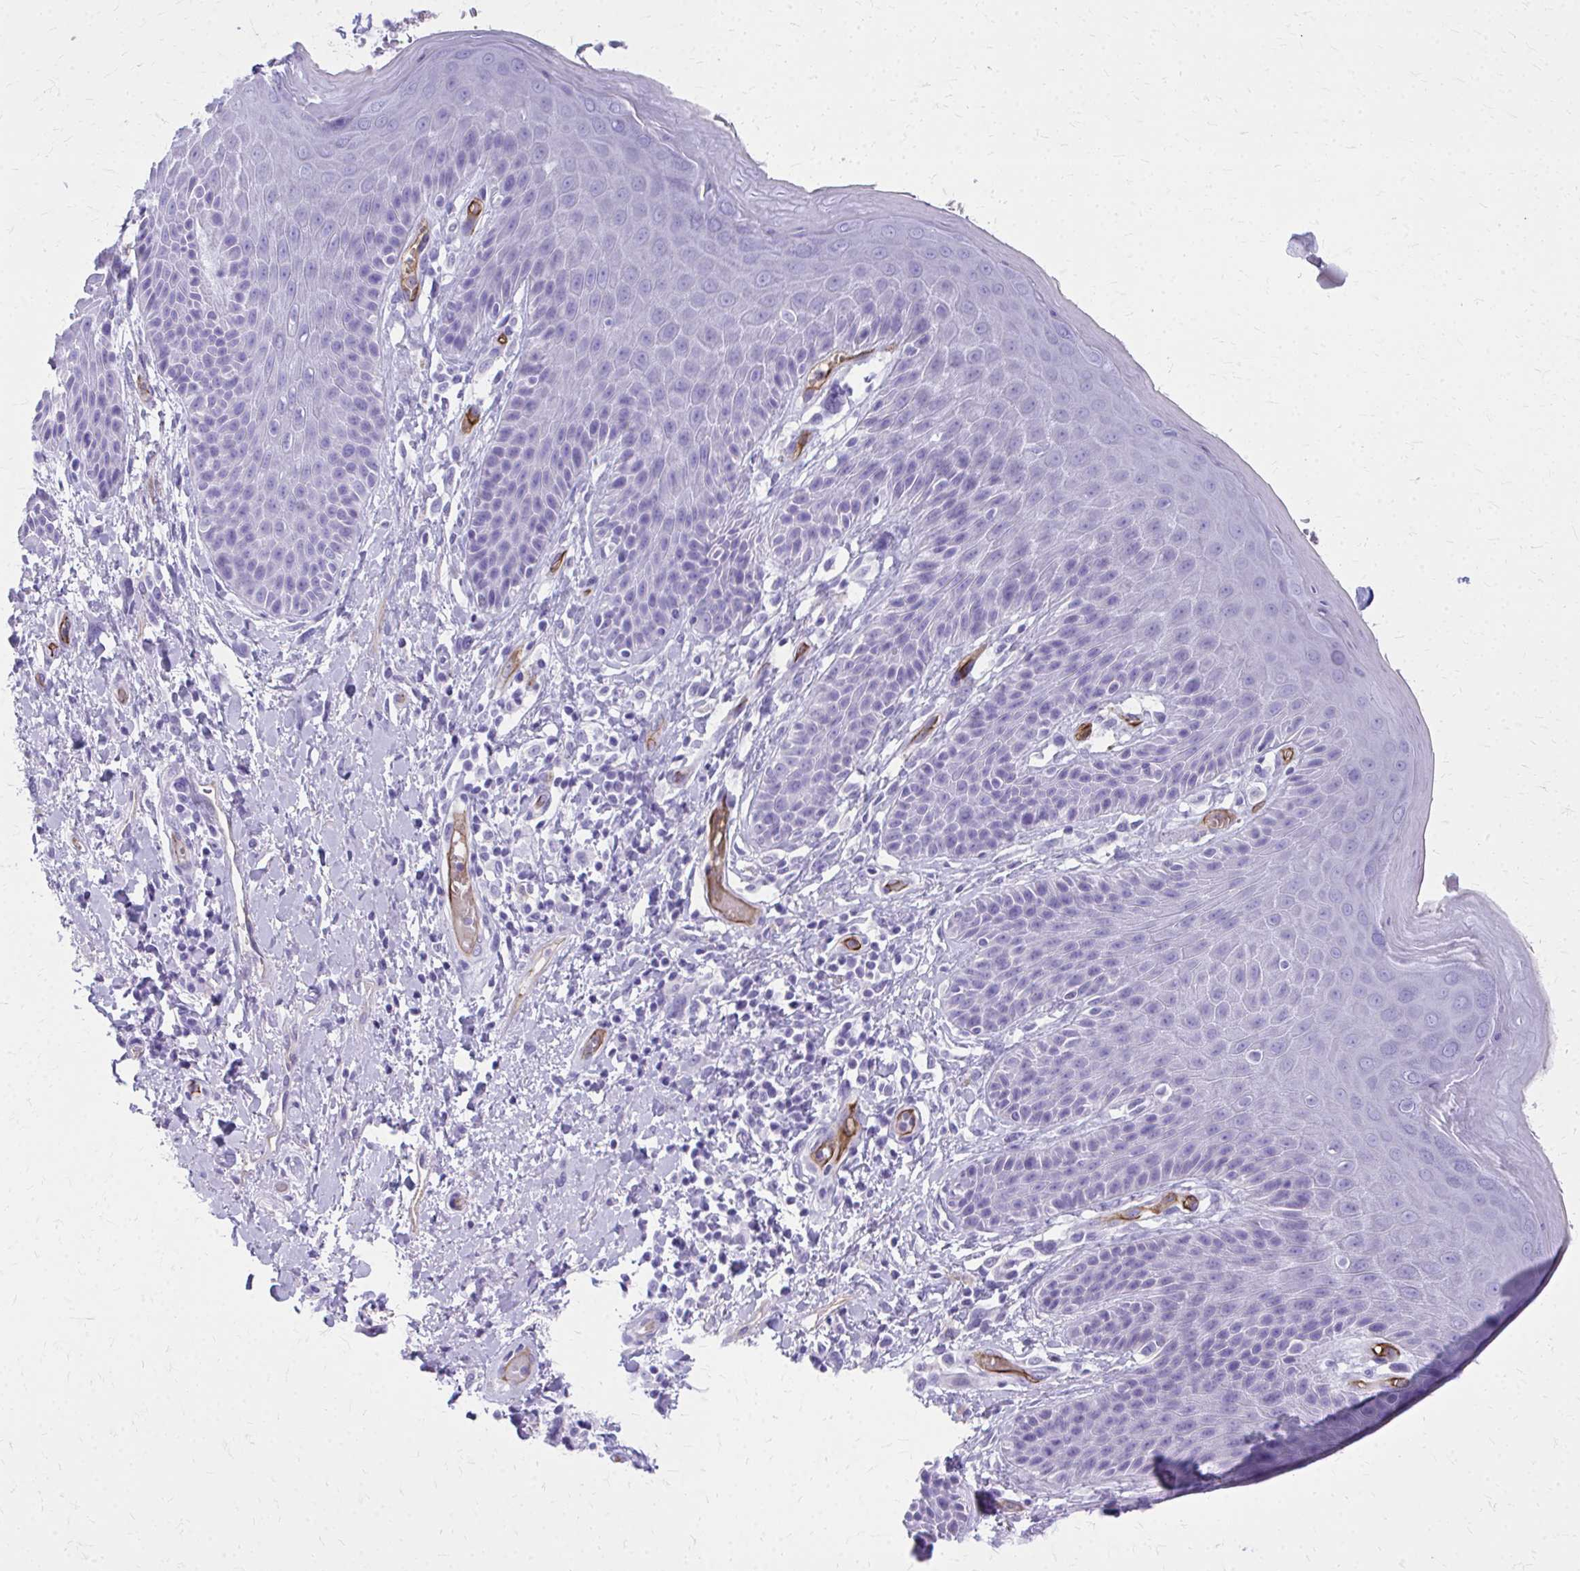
{"staining": {"intensity": "negative", "quantity": "none", "location": "none"}, "tissue": "skin", "cell_type": "Epidermal cells", "image_type": "normal", "snomed": [{"axis": "morphology", "description": "Normal tissue, NOS"}, {"axis": "topography", "description": "Anal"}, {"axis": "topography", "description": "Peripheral nerve tissue"}], "caption": "IHC image of normal skin: skin stained with DAB (3,3'-diaminobenzidine) exhibits no significant protein staining in epidermal cells. Nuclei are stained in blue.", "gene": "TPSG1", "patient": {"sex": "male", "age": 51}}